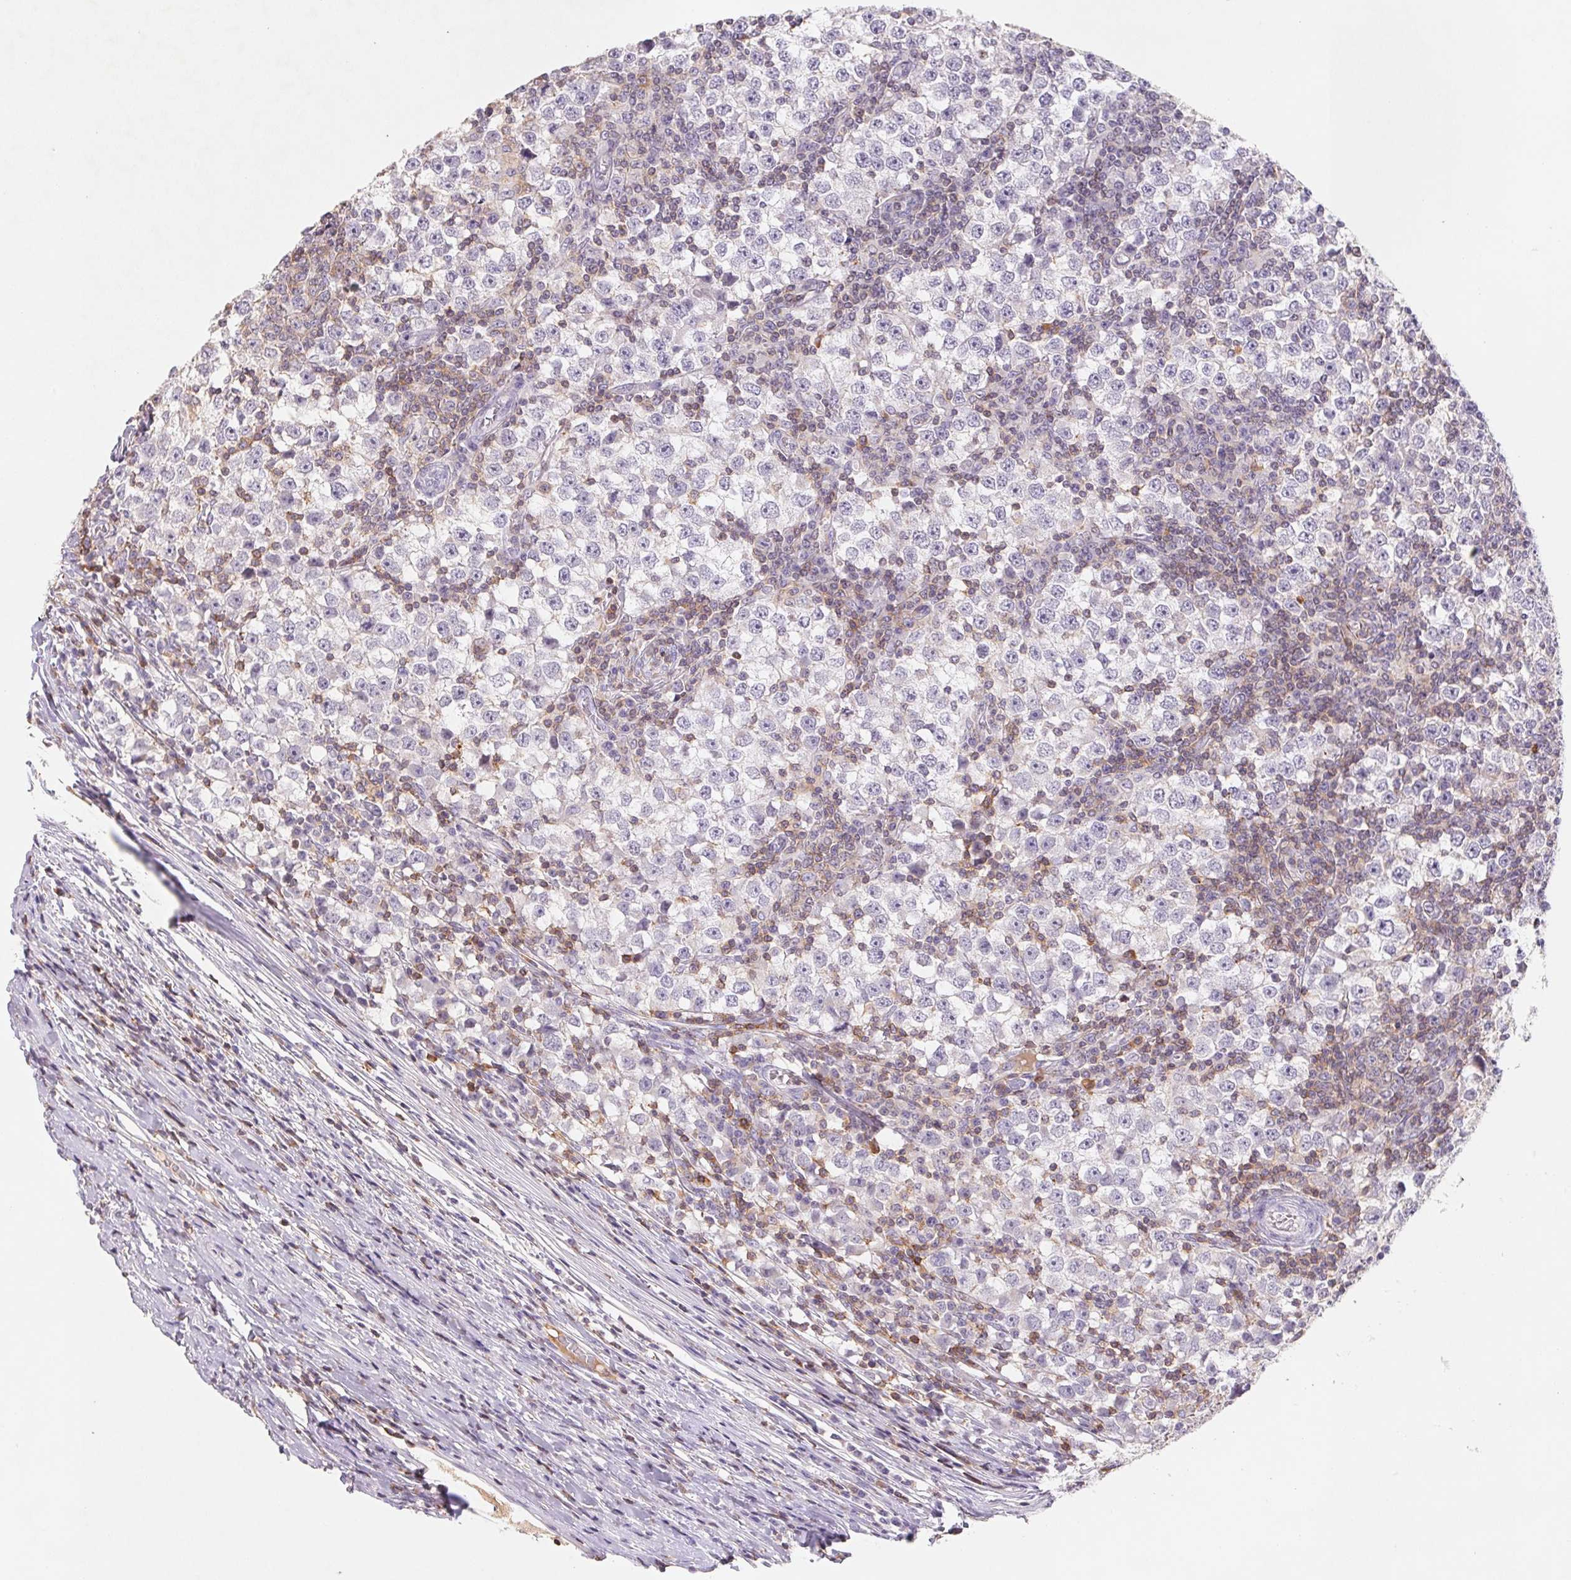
{"staining": {"intensity": "negative", "quantity": "none", "location": "none"}, "tissue": "testis cancer", "cell_type": "Tumor cells", "image_type": "cancer", "snomed": [{"axis": "morphology", "description": "Seminoma, NOS"}, {"axis": "topography", "description": "Testis"}], "caption": "High power microscopy histopathology image of an immunohistochemistry (IHC) histopathology image of testis cancer (seminoma), revealing no significant positivity in tumor cells. (IHC, brightfield microscopy, high magnification).", "gene": "KIF26A", "patient": {"sex": "male", "age": 65}}